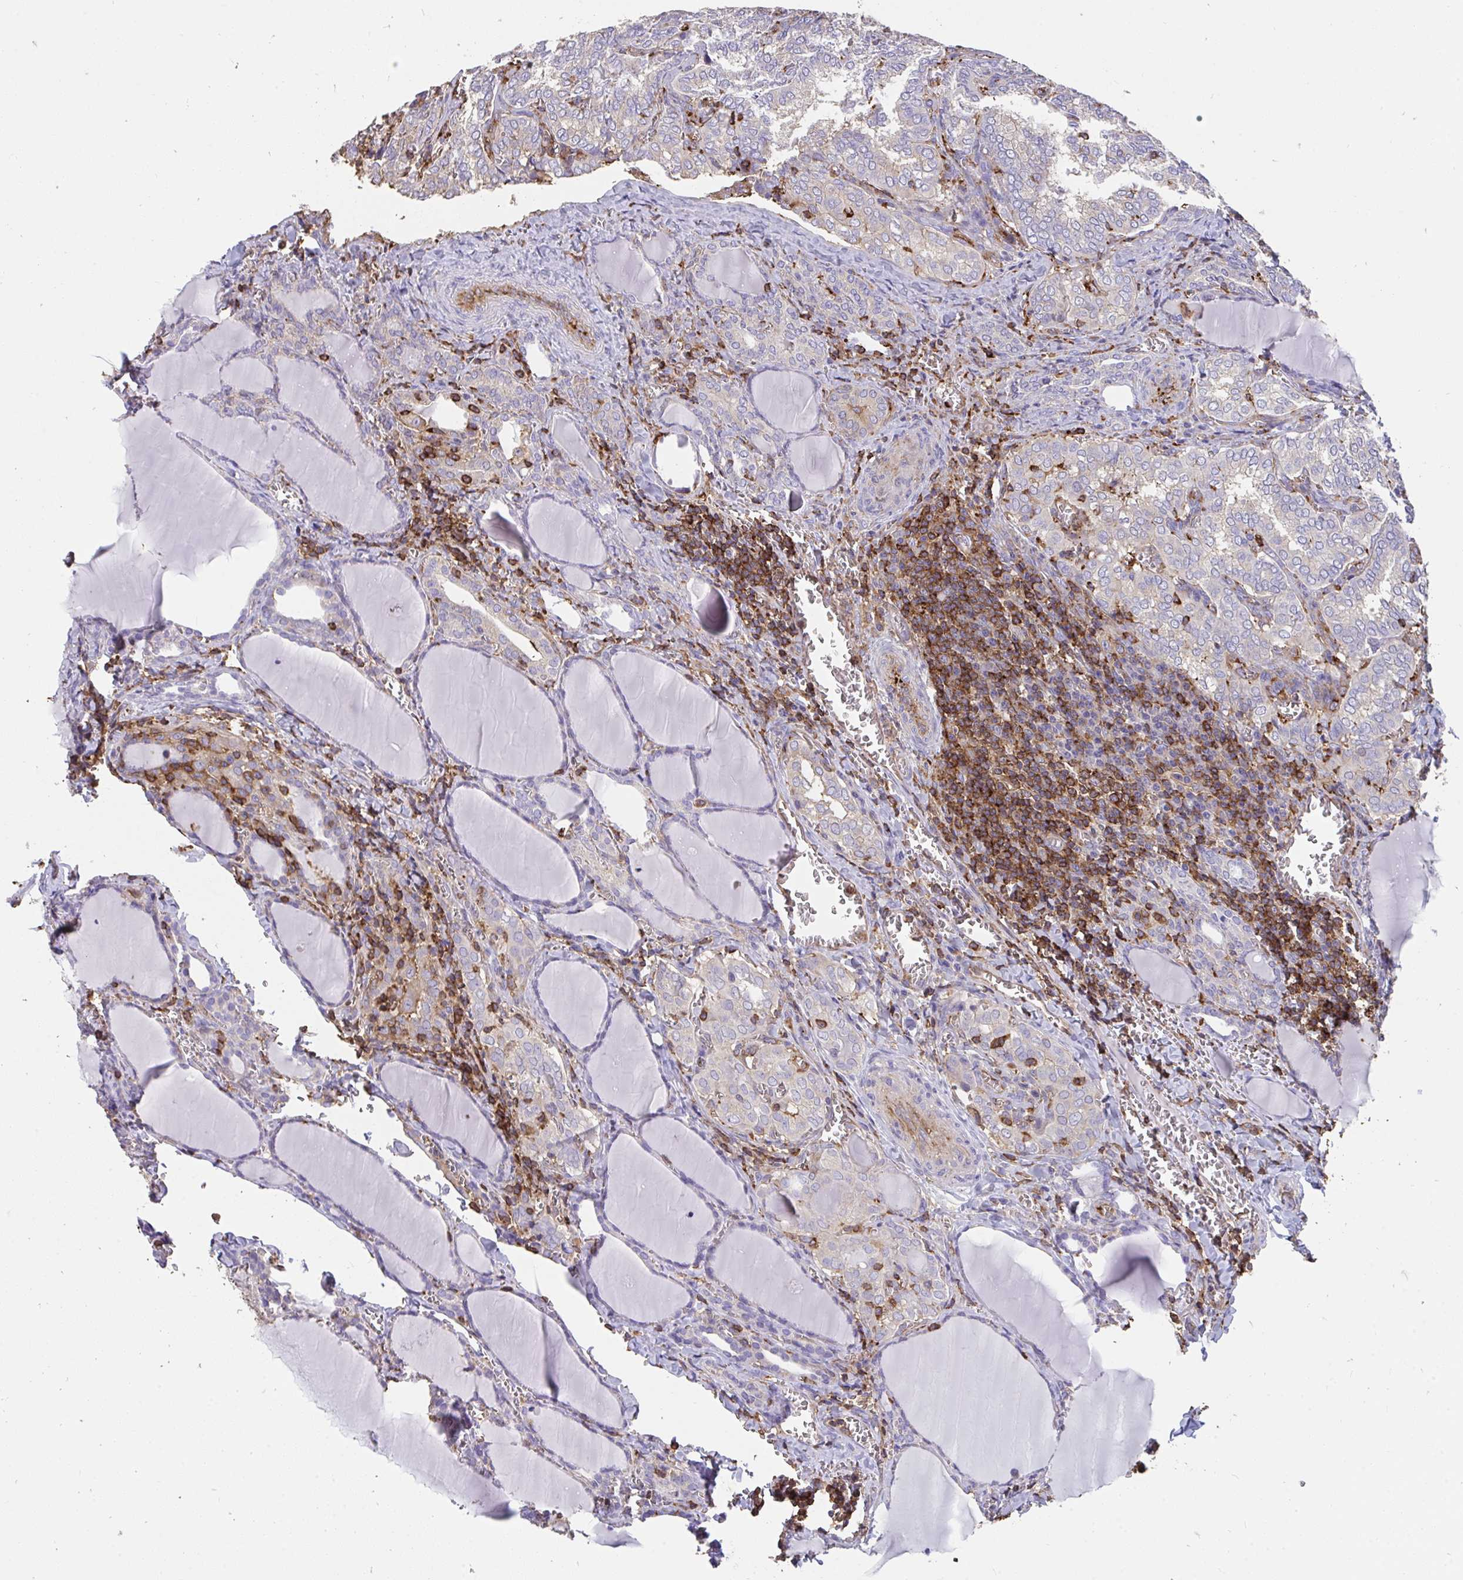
{"staining": {"intensity": "negative", "quantity": "none", "location": "none"}, "tissue": "thyroid cancer", "cell_type": "Tumor cells", "image_type": "cancer", "snomed": [{"axis": "morphology", "description": "Papillary adenocarcinoma, NOS"}, {"axis": "topography", "description": "Thyroid gland"}], "caption": "DAB immunohistochemical staining of human papillary adenocarcinoma (thyroid) reveals no significant staining in tumor cells. (Stains: DAB IHC with hematoxylin counter stain, Microscopy: brightfield microscopy at high magnification).", "gene": "CFL1", "patient": {"sex": "female", "age": 30}}